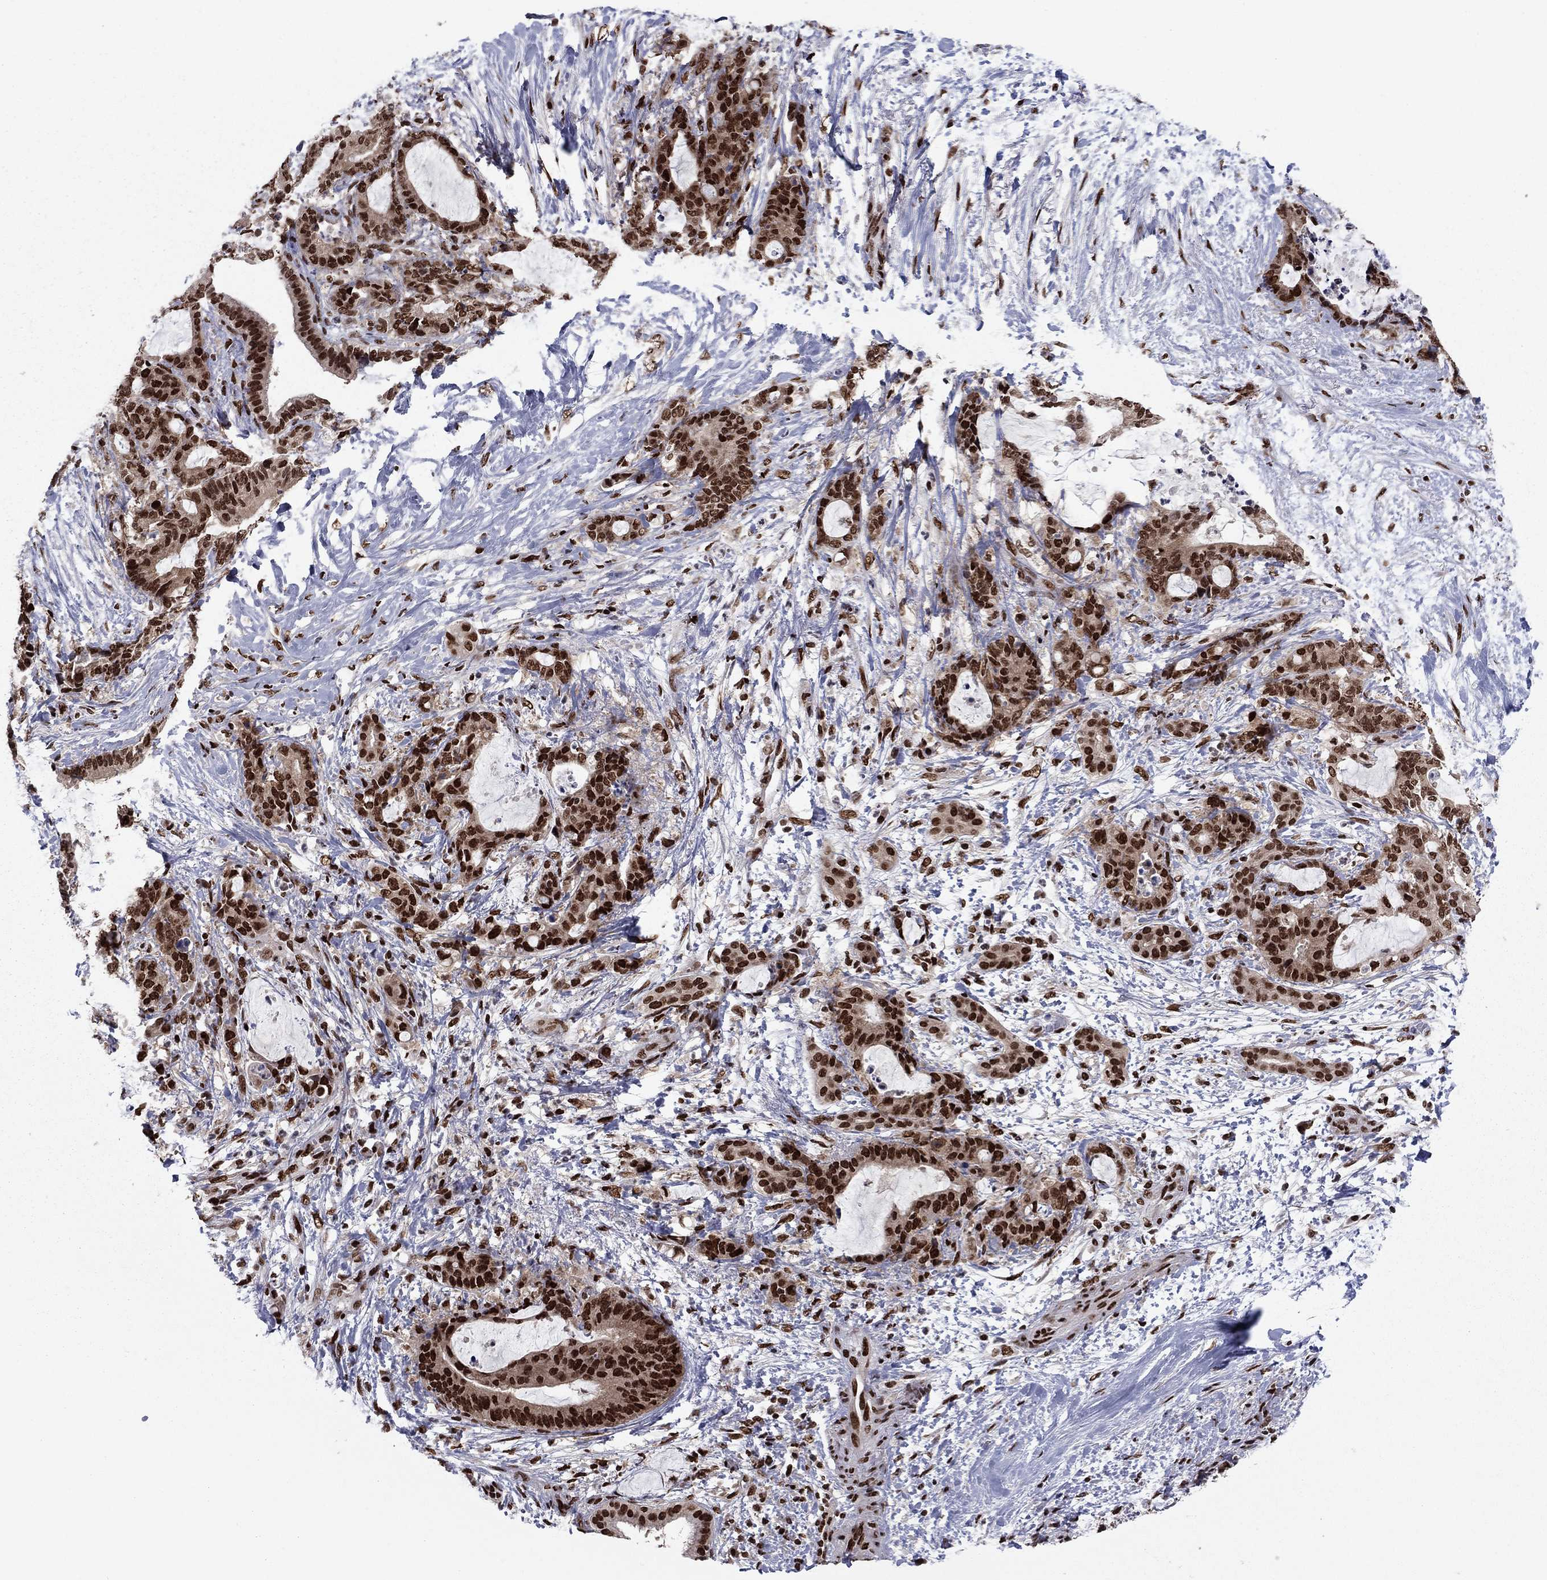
{"staining": {"intensity": "strong", "quantity": ">75%", "location": "nuclear"}, "tissue": "liver cancer", "cell_type": "Tumor cells", "image_type": "cancer", "snomed": [{"axis": "morphology", "description": "Cholangiocarcinoma"}, {"axis": "topography", "description": "Liver"}], "caption": "There is high levels of strong nuclear positivity in tumor cells of cholangiocarcinoma (liver), as demonstrated by immunohistochemical staining (brown color).", "gene": "USP54", "patient": {"sex": "female", "age": 73}}